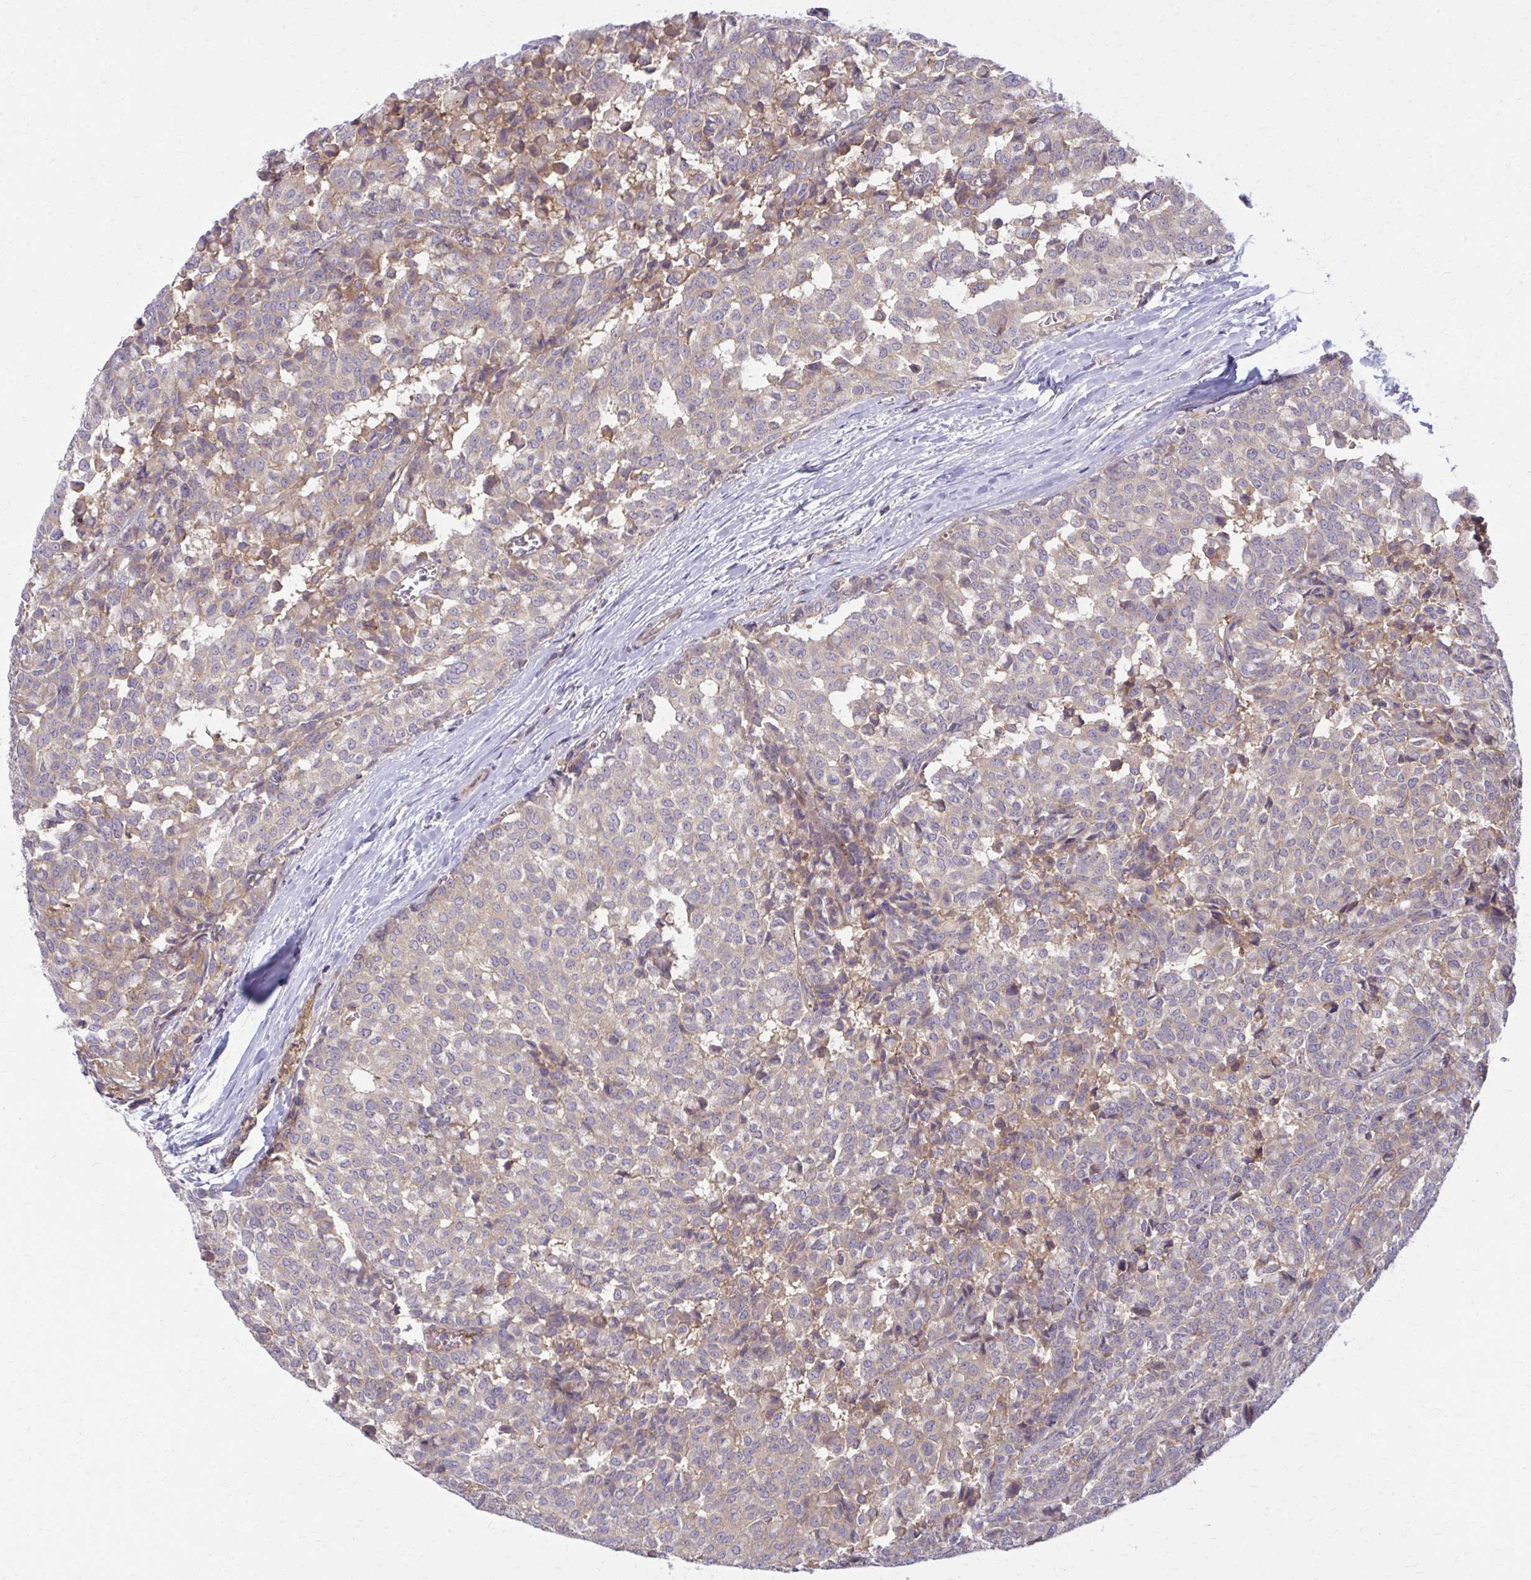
{"staining": {"intensity": "weak", "quantity": "25%-75%", "location": "cytoplasmic/membranous"}, "tissue": "breast cancer", "cell_type": "Tumor cells", "image_type": "cancer", "snomed": [{"axis": "morphology", "description": "Duct carcinoma"}, {"axis": "topography", "description": "Breast"}], "caption": "Weak cytoplasmic/membranous protein positivity is appreciated in about 25%-75% of tumor cells in breast intraductal carcinoma.", "gene": "CEMP1", "patient": {"sex": "female", "age": 91}}